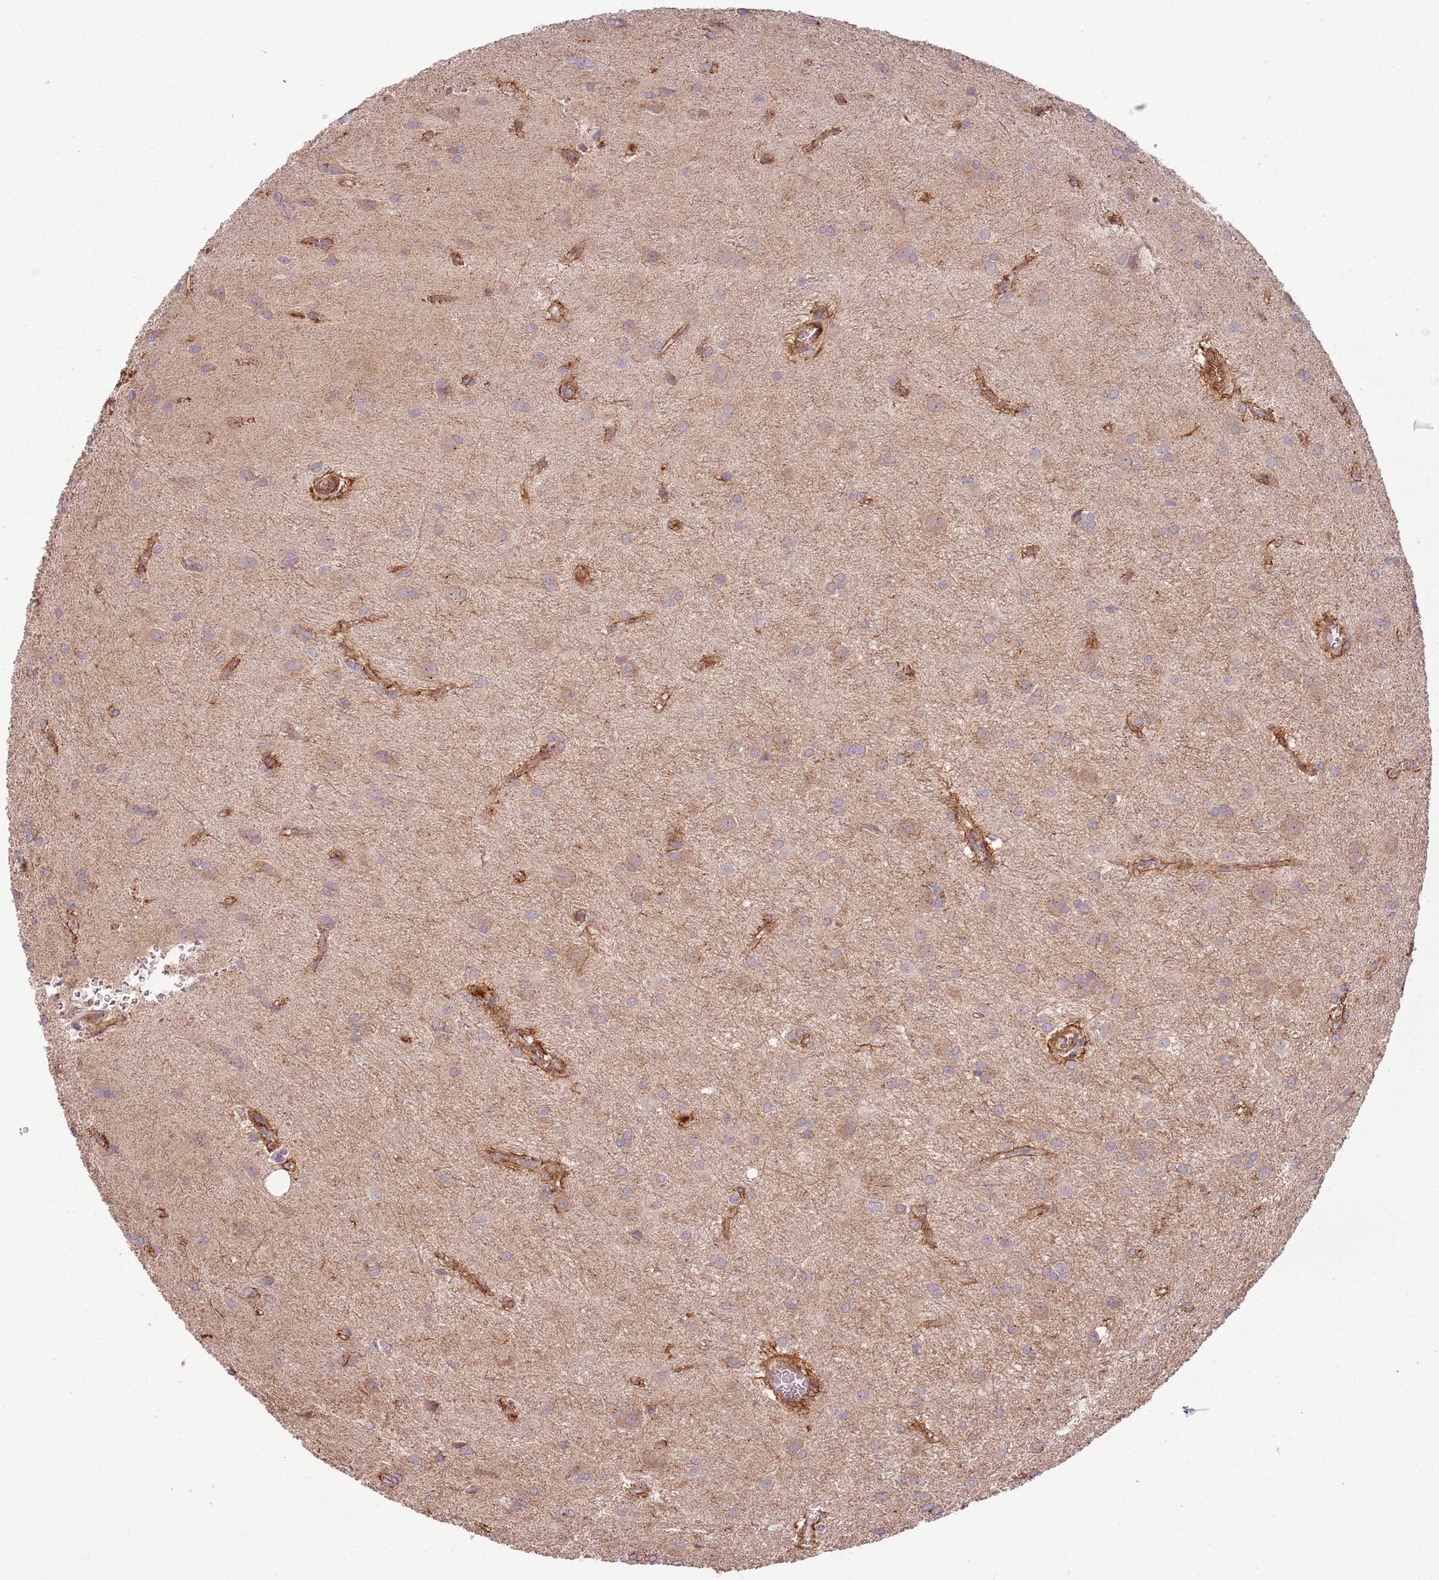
{"staining": {"intensity": "negative", "quantity": "none", "location": "none"}, "tissue": "glioma", "cell_type": "Tumor cells", "image_type": "cancer", "snomed": [{"axis": "morphology", "description": "Glioma, malignant, High grade"}, {"axis": "topography", "description": "Brain"}], "caption": "This photomicrograph is of malignant glioma (high-grade) stained with IHC to label a protein in brown with the nuclei are counter-stained blue. There is no staining in tumor cells. Nuclei are stained in blue.", "gene": "RNF128", "patient": {"sex": "female", "age": 50}}